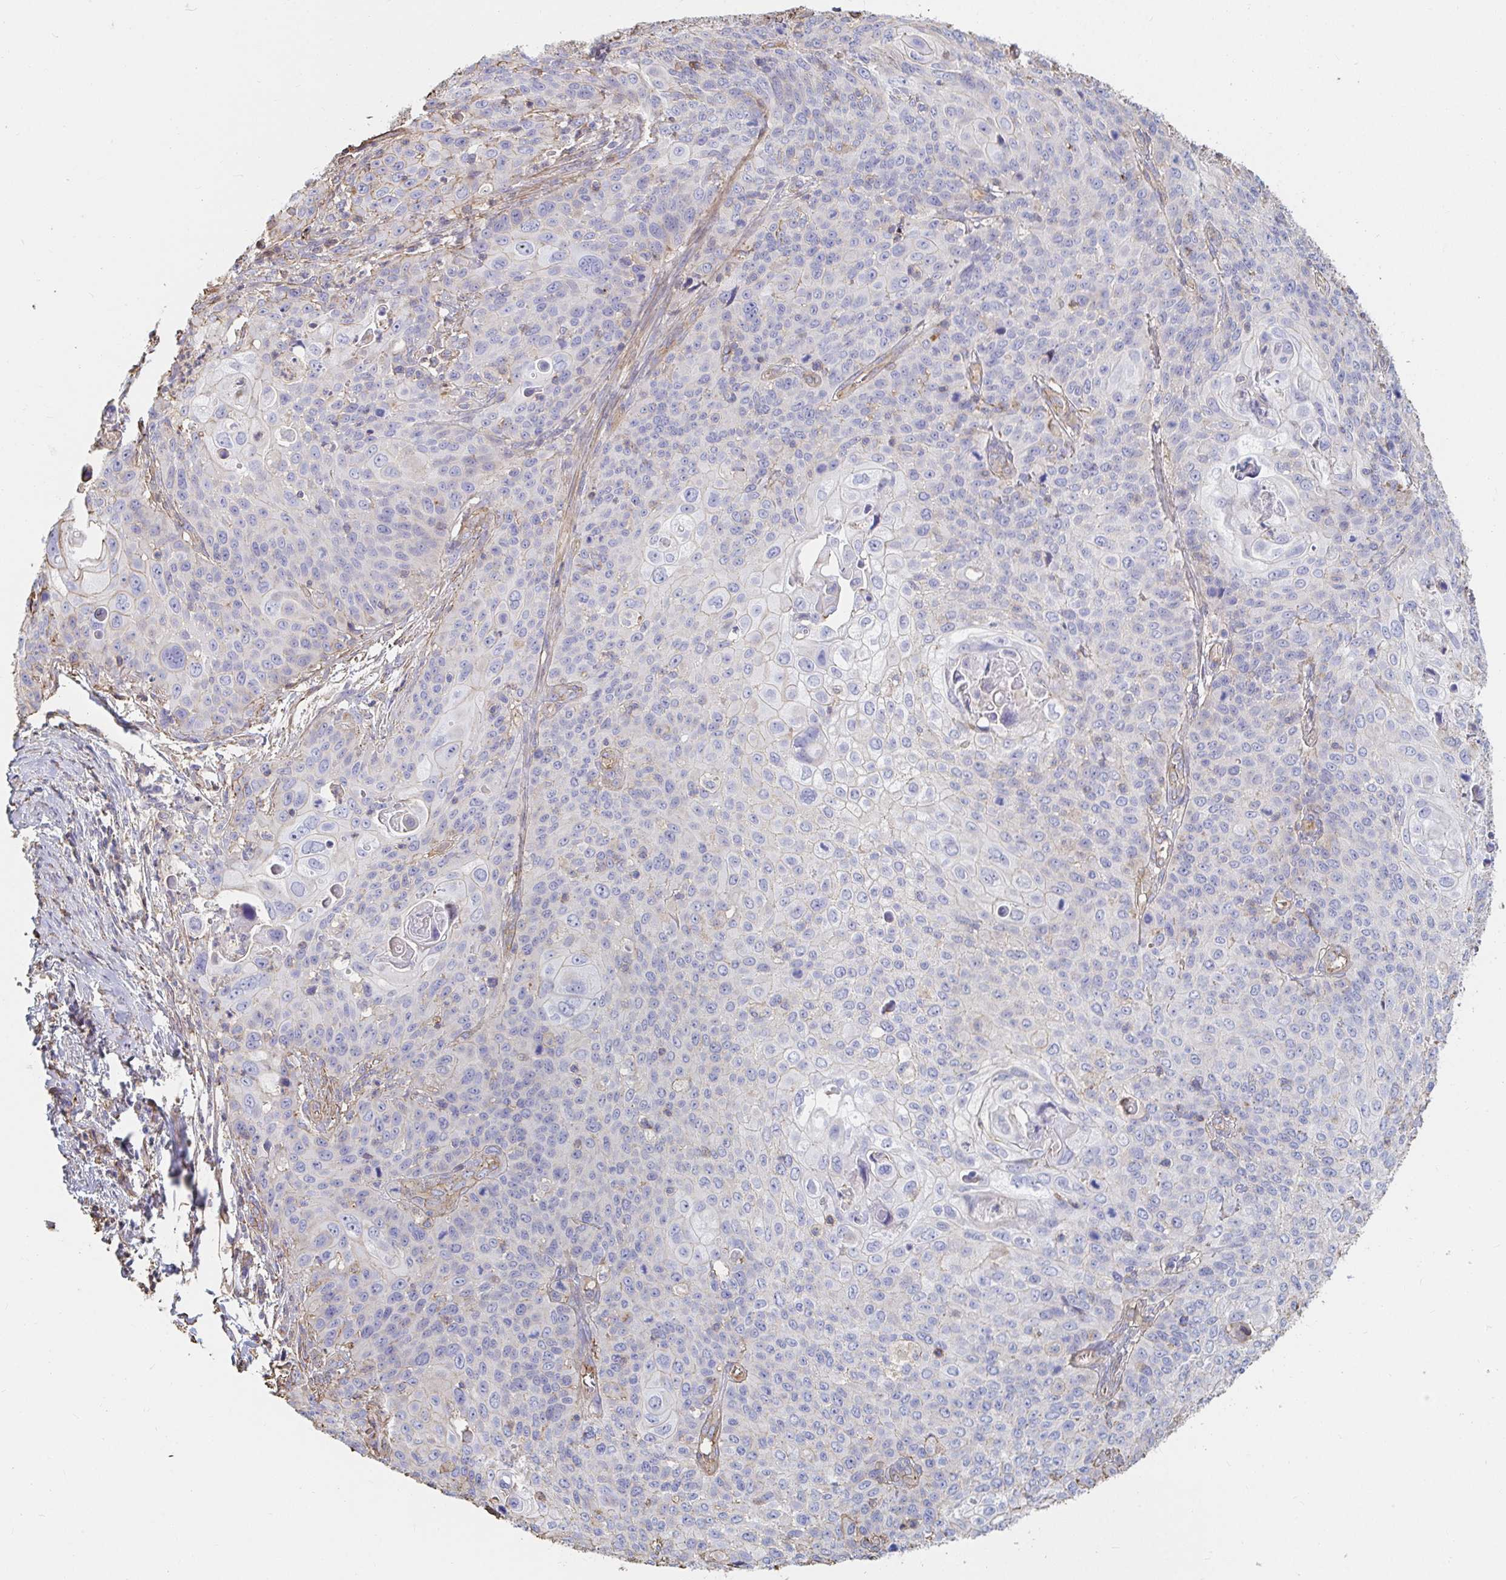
{"staining": {"intensity": "negative", "quantity": "none", "location": "none"}, "tissue": "cervical cancer", "cell_type": "Tumor cells", "image_type": "cancer", "snomed": [{"axis": "morphology", "description": "Squamous cell carcinoma, NOS"}, {"axis": "topography", "description": "Cervix"}], "caption": "Tumor cells are negative for brown protein staining in squamous cell carcinoma (cervical).", "gene": "PTPN14", "patient": {"sex": "female", "age": 65}}